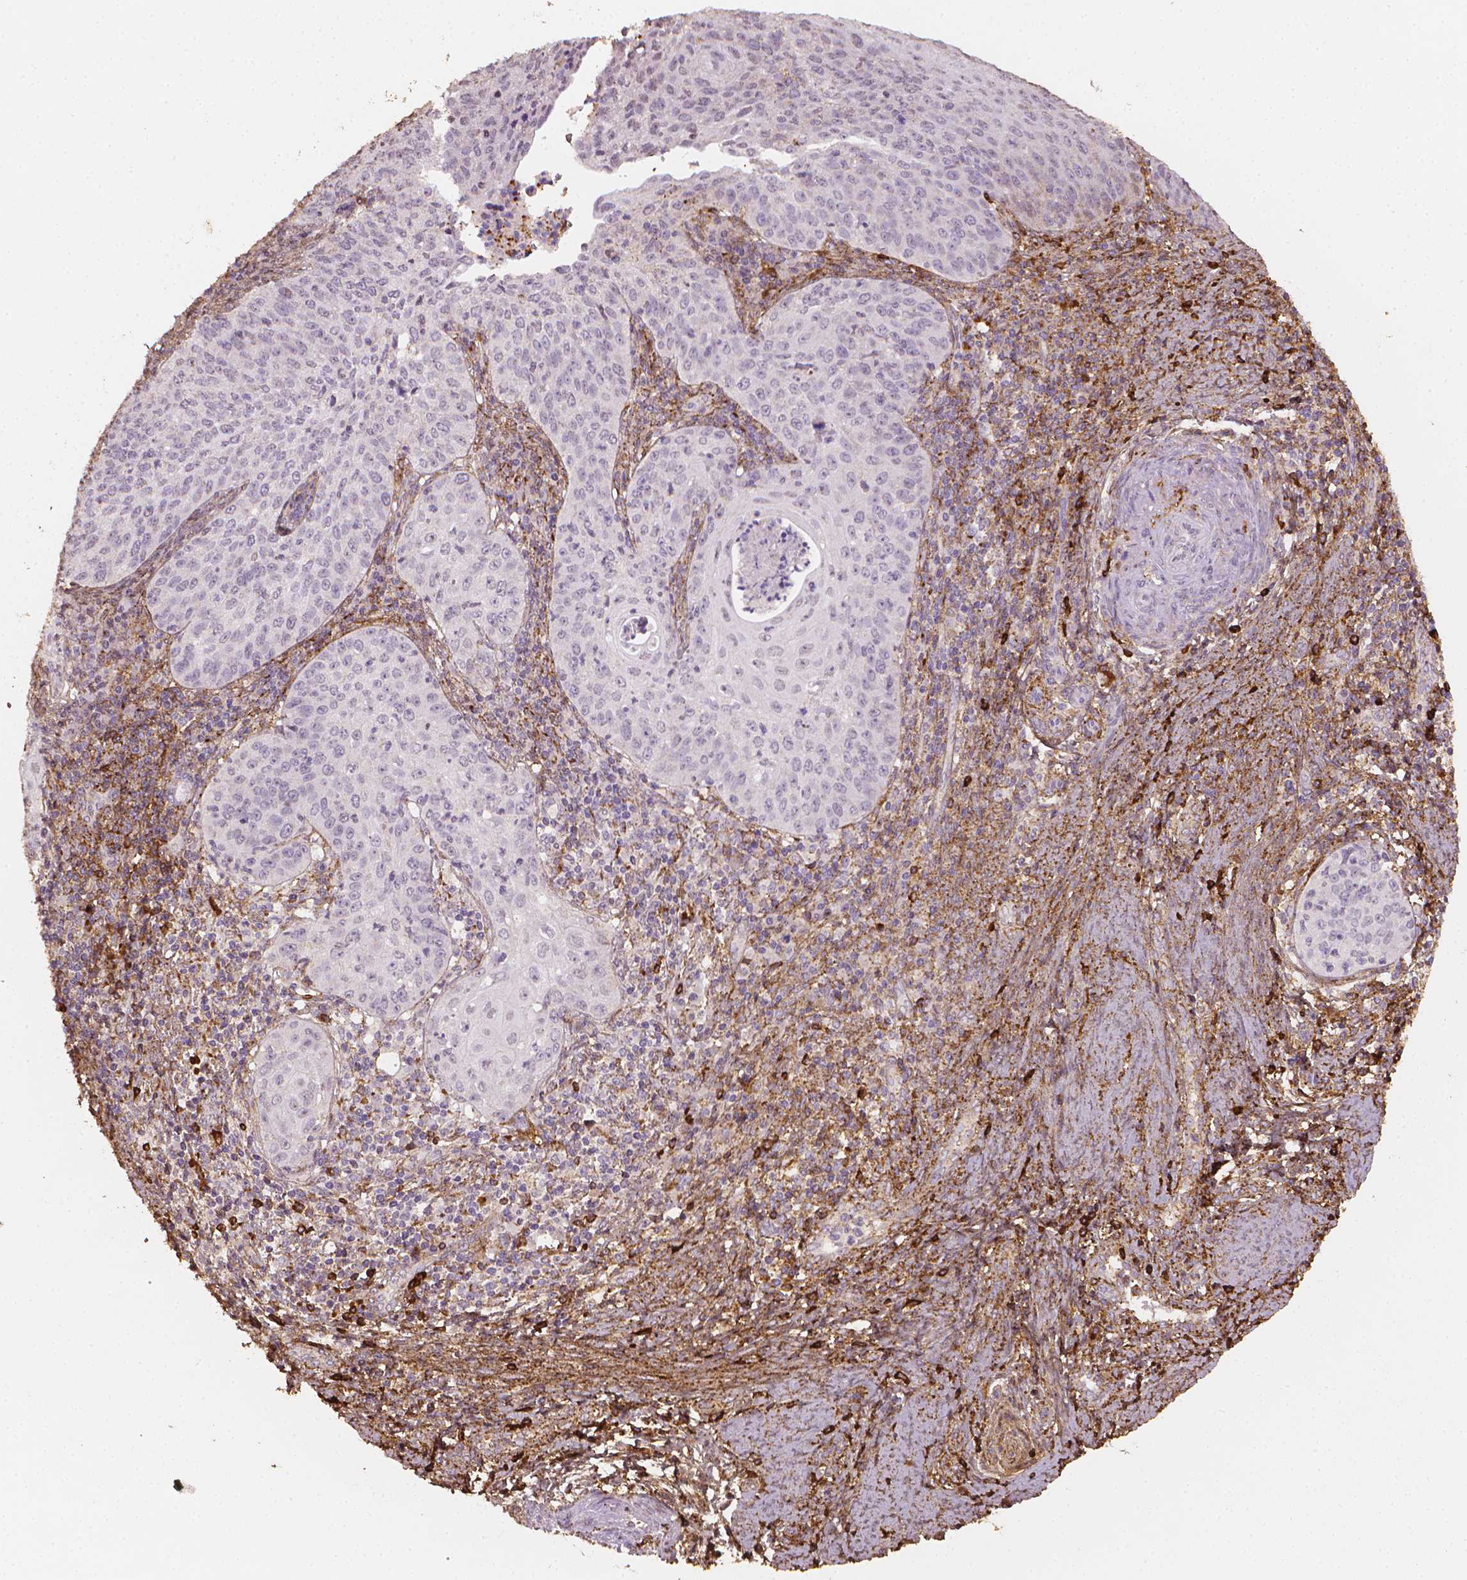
{"staining": {"intensity": "negative", "quantity": "none", "location": "none"}, "tissue": "cervical cancer", "cell_type": "Tumor cells", "image_type": "cancer", "snomed": [{"axis": "morphology", "description": "Squamous cell carcinoma, NOS"}, {"axis": "topography", "description": "Cervix"}], "caption": "High magnification brightfield microscopy of squamous cell carcinoma (cervical) stained with DAB (3,3'-diaminobenzidine) (brown) and counterstained with hematoxylin (blue): tumor cells show no significant staining. Nuclei are stained in blue.", "gene": "DCN", "patient": {"sex": "female", "age": 30}}